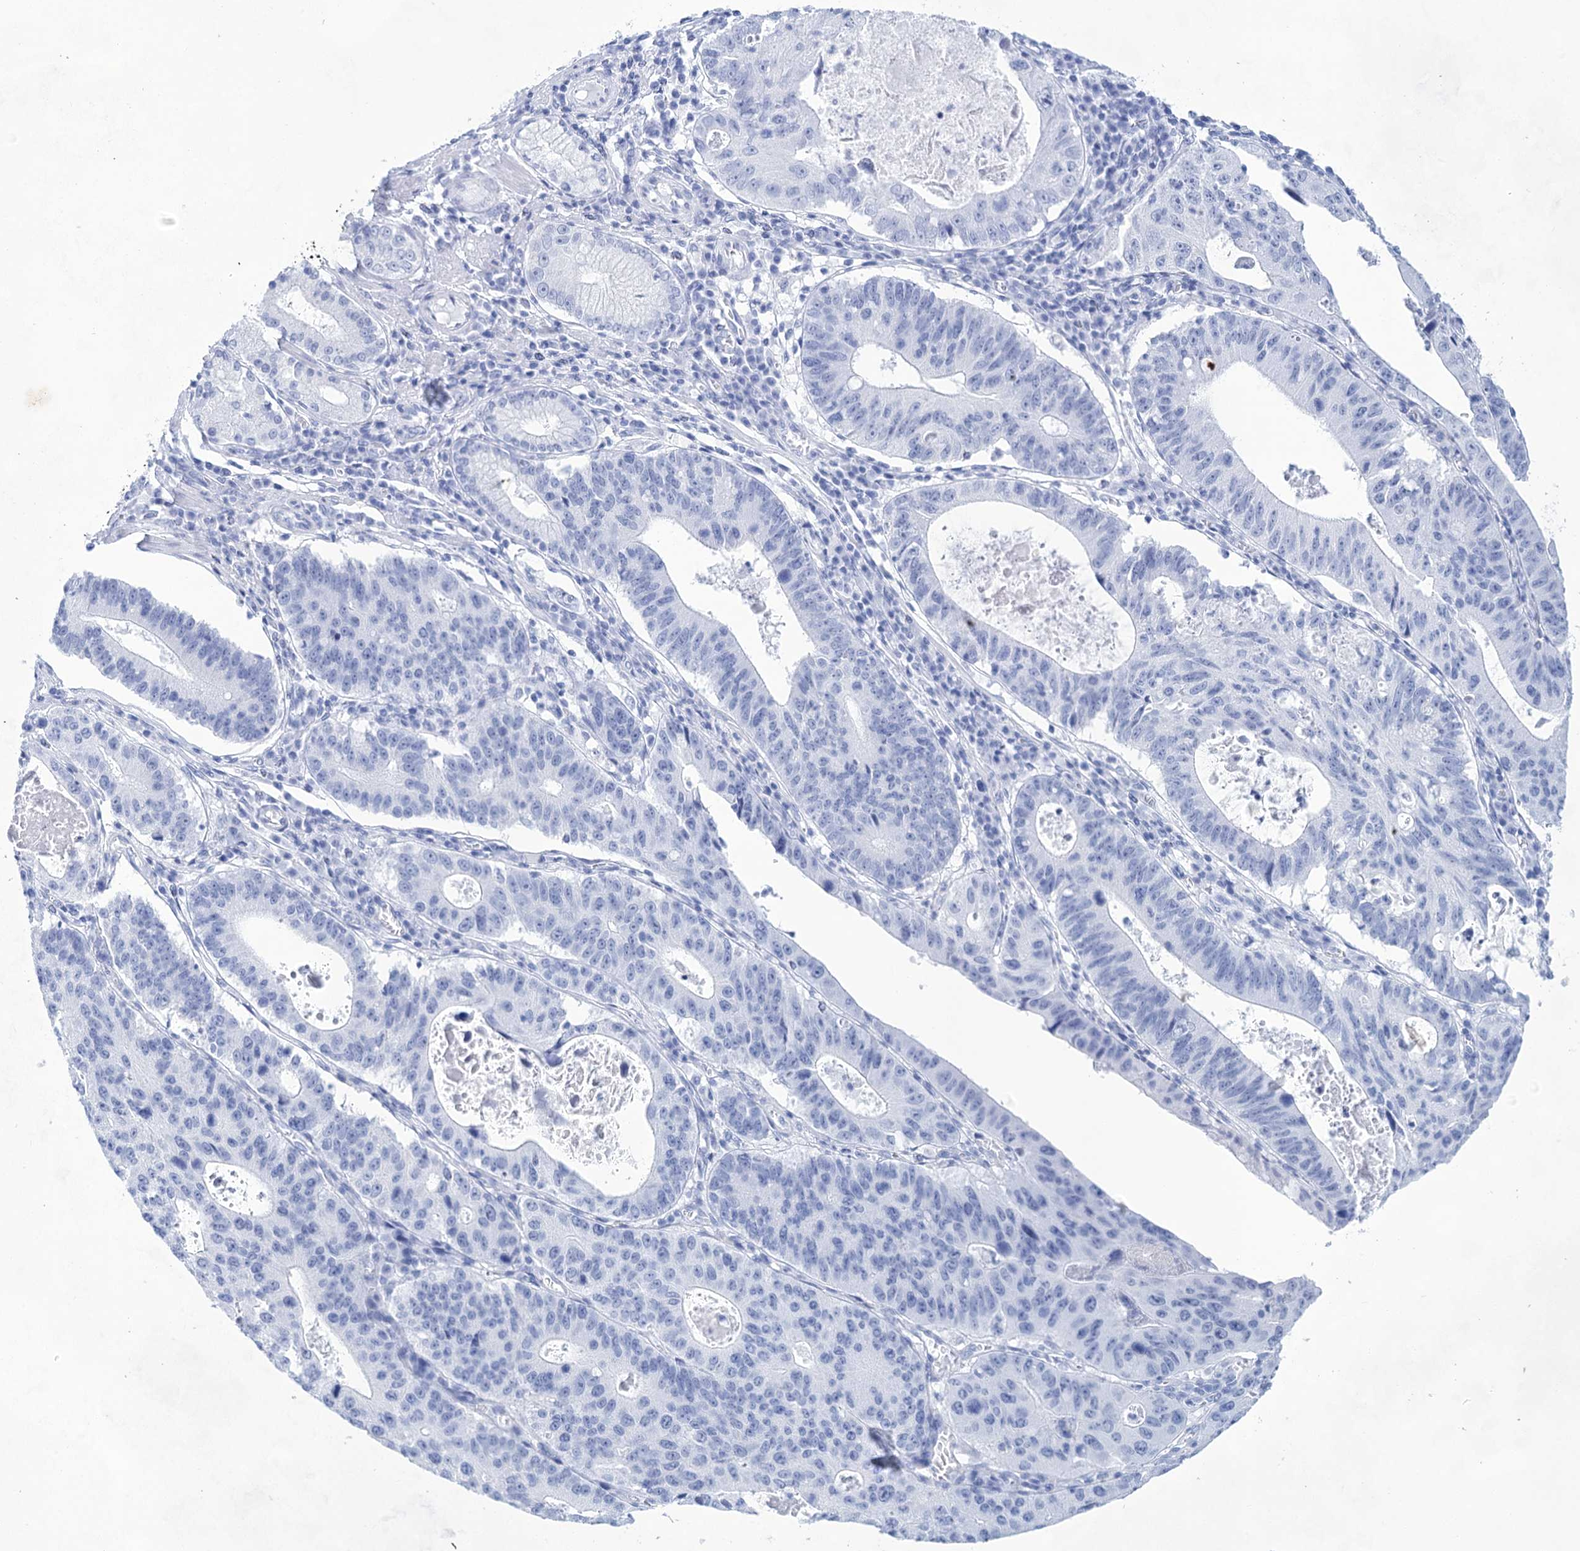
{"staining": {"intensity": "negative", "quantity": "none", "location": "none"}, "tissue": "stomach cancer", "cell_type": "Tumor cells", "image_type": "cancer", "snomed": [{"axis": "morphology", "description": "Adenocarcinoma, NOS"}, {"axis": "topography", "description": "Stomach"}], "caption": "There is no significant staining in tumor cells of stomach cancer (adenocarcinoma).", "gene": "LALBA", "patient": {"sex": "male", "age": 59}}